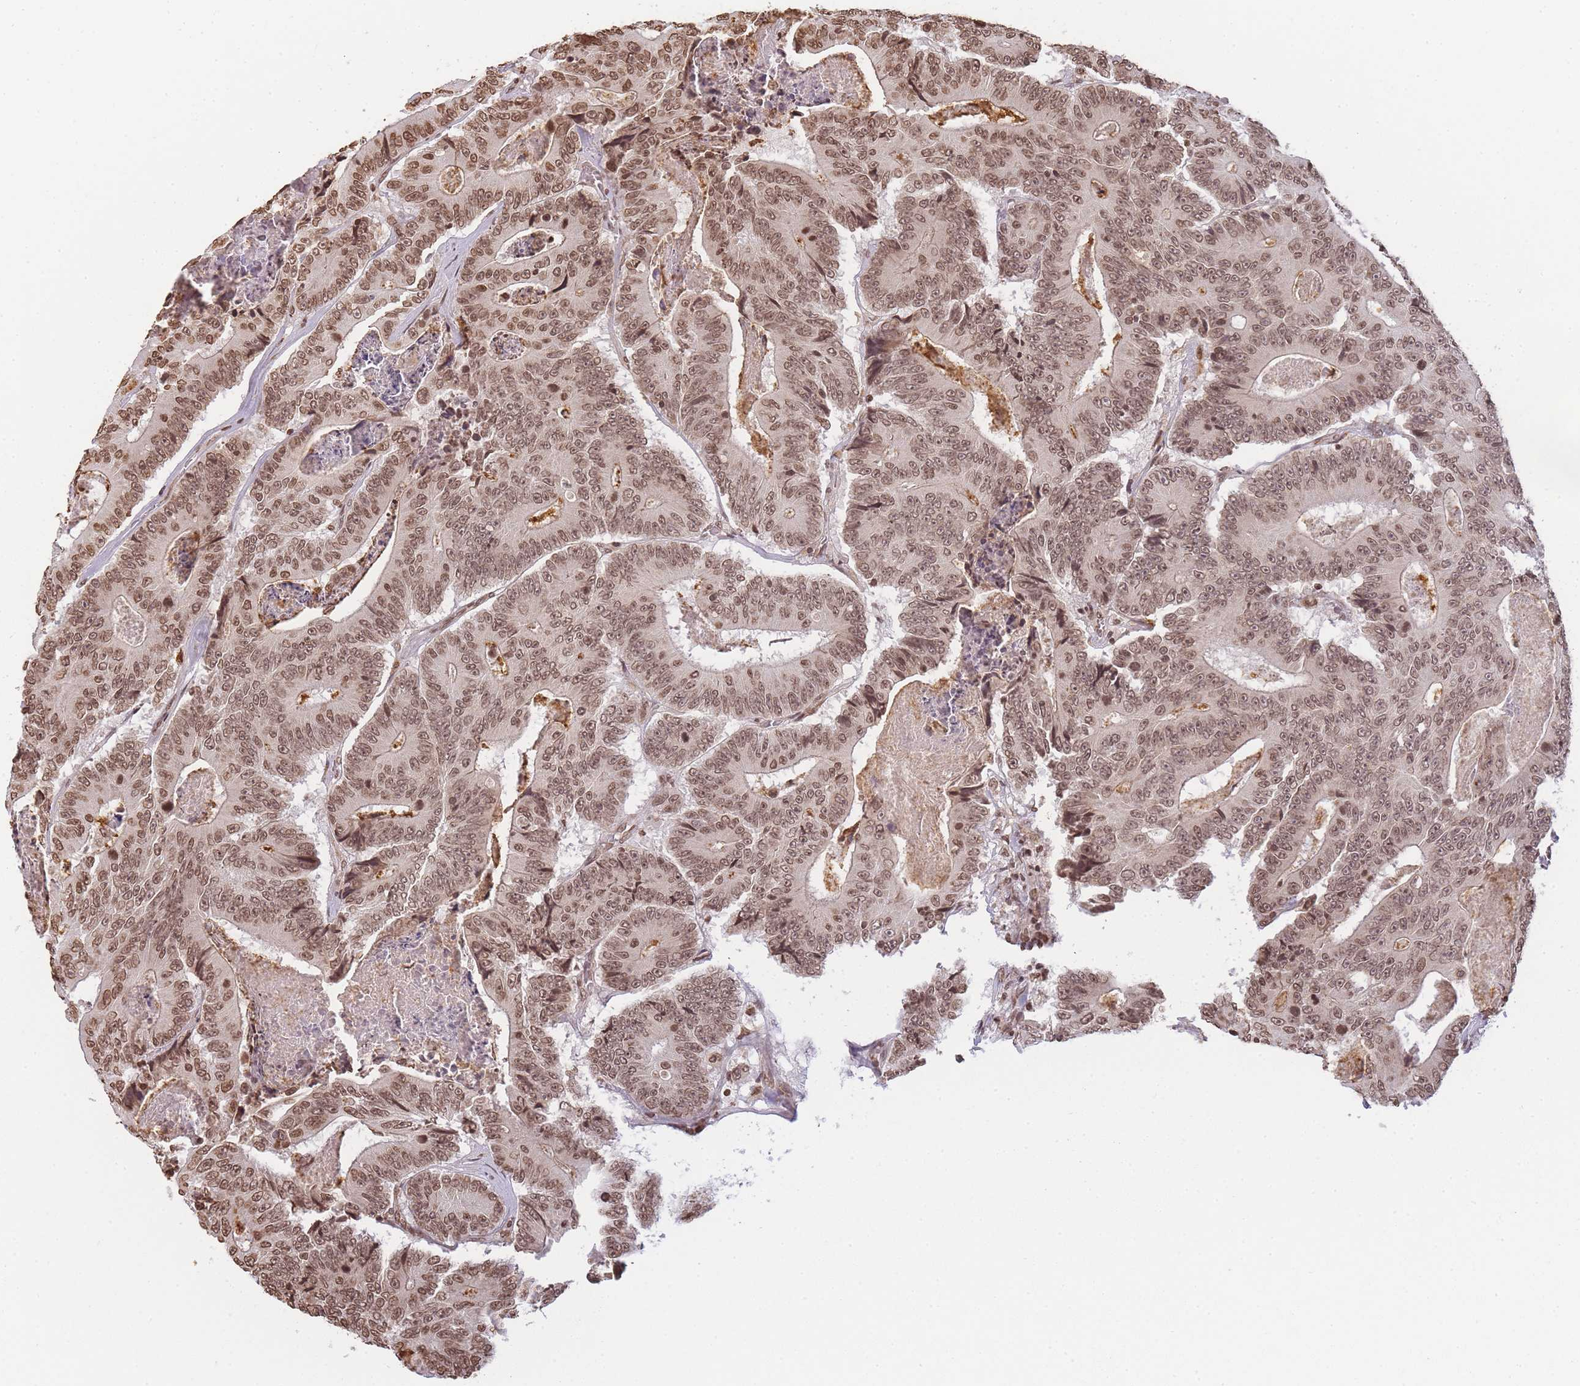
{"staining": {"intensity": "moderate", "quantity": ">75%", "location": "nuclear"}, "tissue": "colorectal cancer", "cell_type": "Tumor cells", "image_type": "cancer", "snomed": [{"axis": "morphology", "description": "Adenocarcinoma, NOS"}, {"axis": "topography", "description": "Colon"}], "caption": "This histopathology image reveals adenocarcinoma (colorectal) stained with immunohistochemistry to label a protein in brown. The nuclear of tumor cells show moderate positivity for the protein. Nuclei are counter-stained blue.", "gene": "WWTR1", "patient": {"sex": "male", "age": 83}}